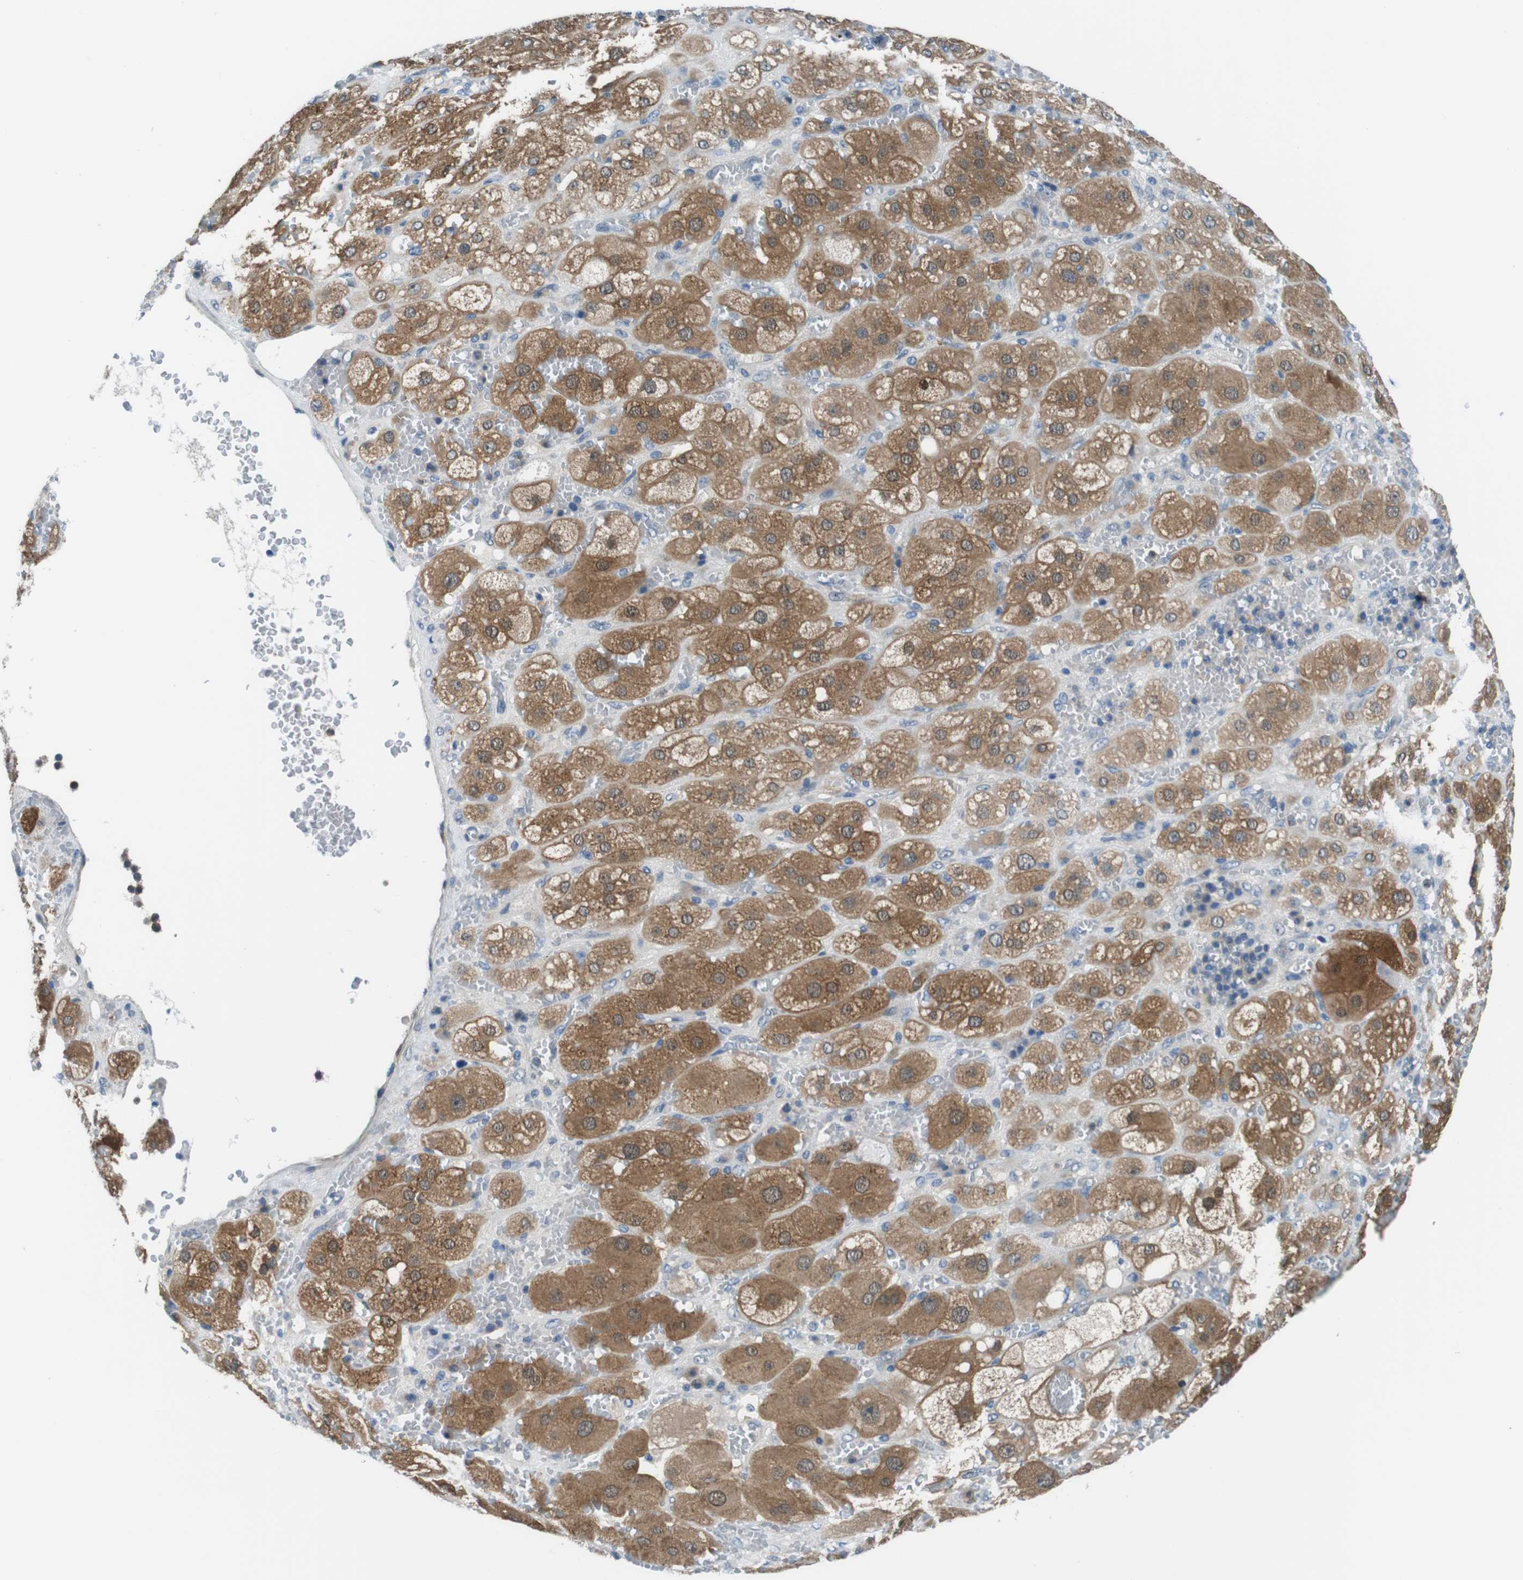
{"staining": {"intensity": "moderate", "quantity": ">75%", "location": "cytoplasmic/membranous"}, "tissue": "adrenal gland", "cell_type": "Glandular cells", "image_type": "normal", "snomed": [{"axis": "morphology", "description": "Normal tissue, NOS"}, {"axis": "topography", "description": "Adrenal gland"}], "caption": "Adrenal gland stained with immunohistochemistry exhibits moderate cytoplasmic/membranous expression in approximately >75% of glandular cells. The protein of interest is shown in brown color, while the nuclei are stained blue.", "gene": "NANOS2", "patient": {"sex": "female", "age": 47}}